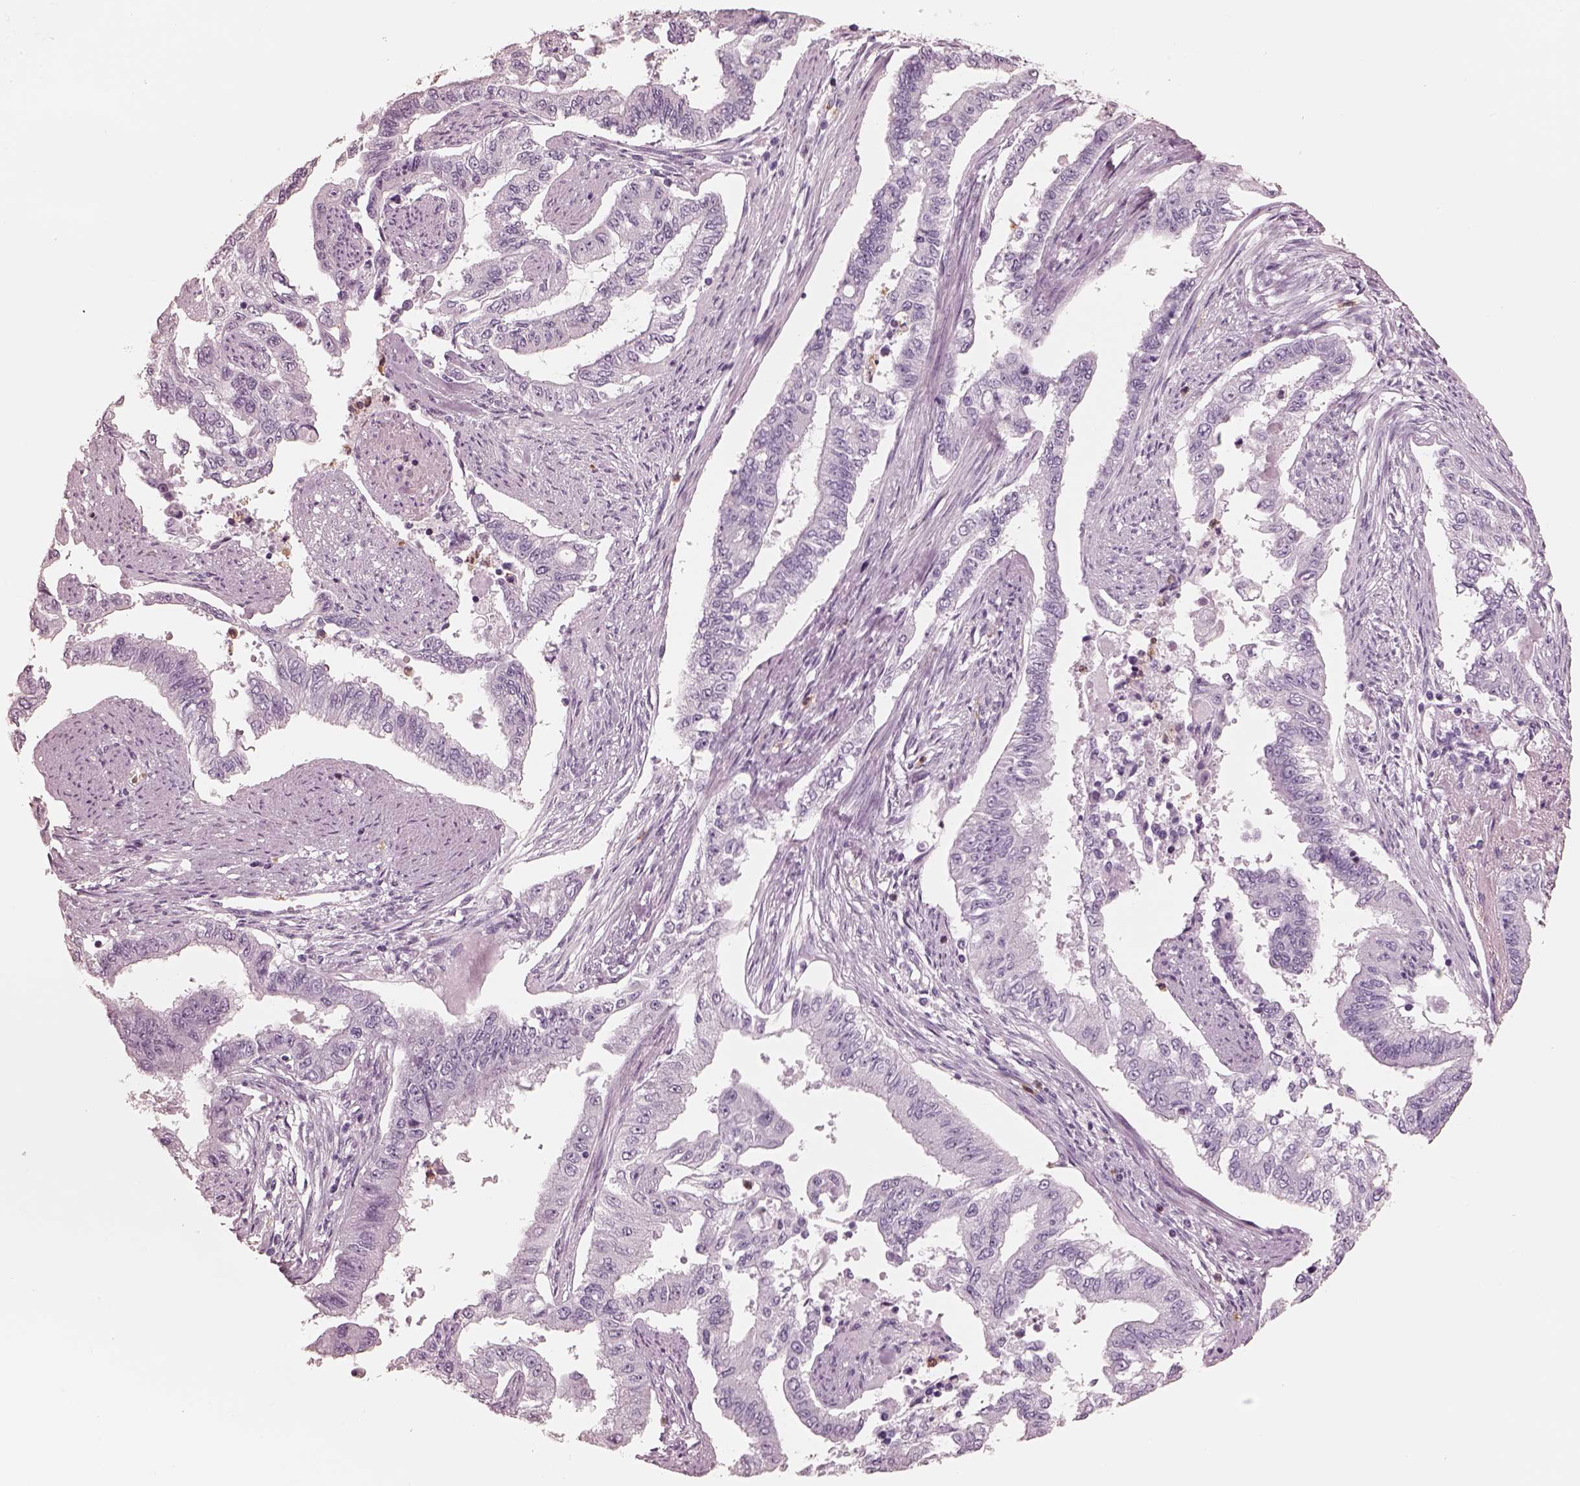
{"staining": {"intensity": "negative", "quantity": "none", "location": "none"}, "tissue": "endometrial cancer", "cell_type": "Tumor cells", "image_type": "cancer", "snomed": [{"axis": "morphology", "description": "Adenocarcinoma, NOS"}, {"axis": "topography", "description": "Uterus"}], "caption": "This micrograph is of endometrial cancer (adenocarcinoma) stained with IHC to label a protein in brown with the nuclei are counter-stained blue. There is no staining in tumor cells. The staining was performed using DAB to visualize the protein expression in brown, while the nuclei were stained in blue with hematoxylin (Magnification: 20x).", "gene": "ELANE", "patient": {"sex": "female", "age": 59}}